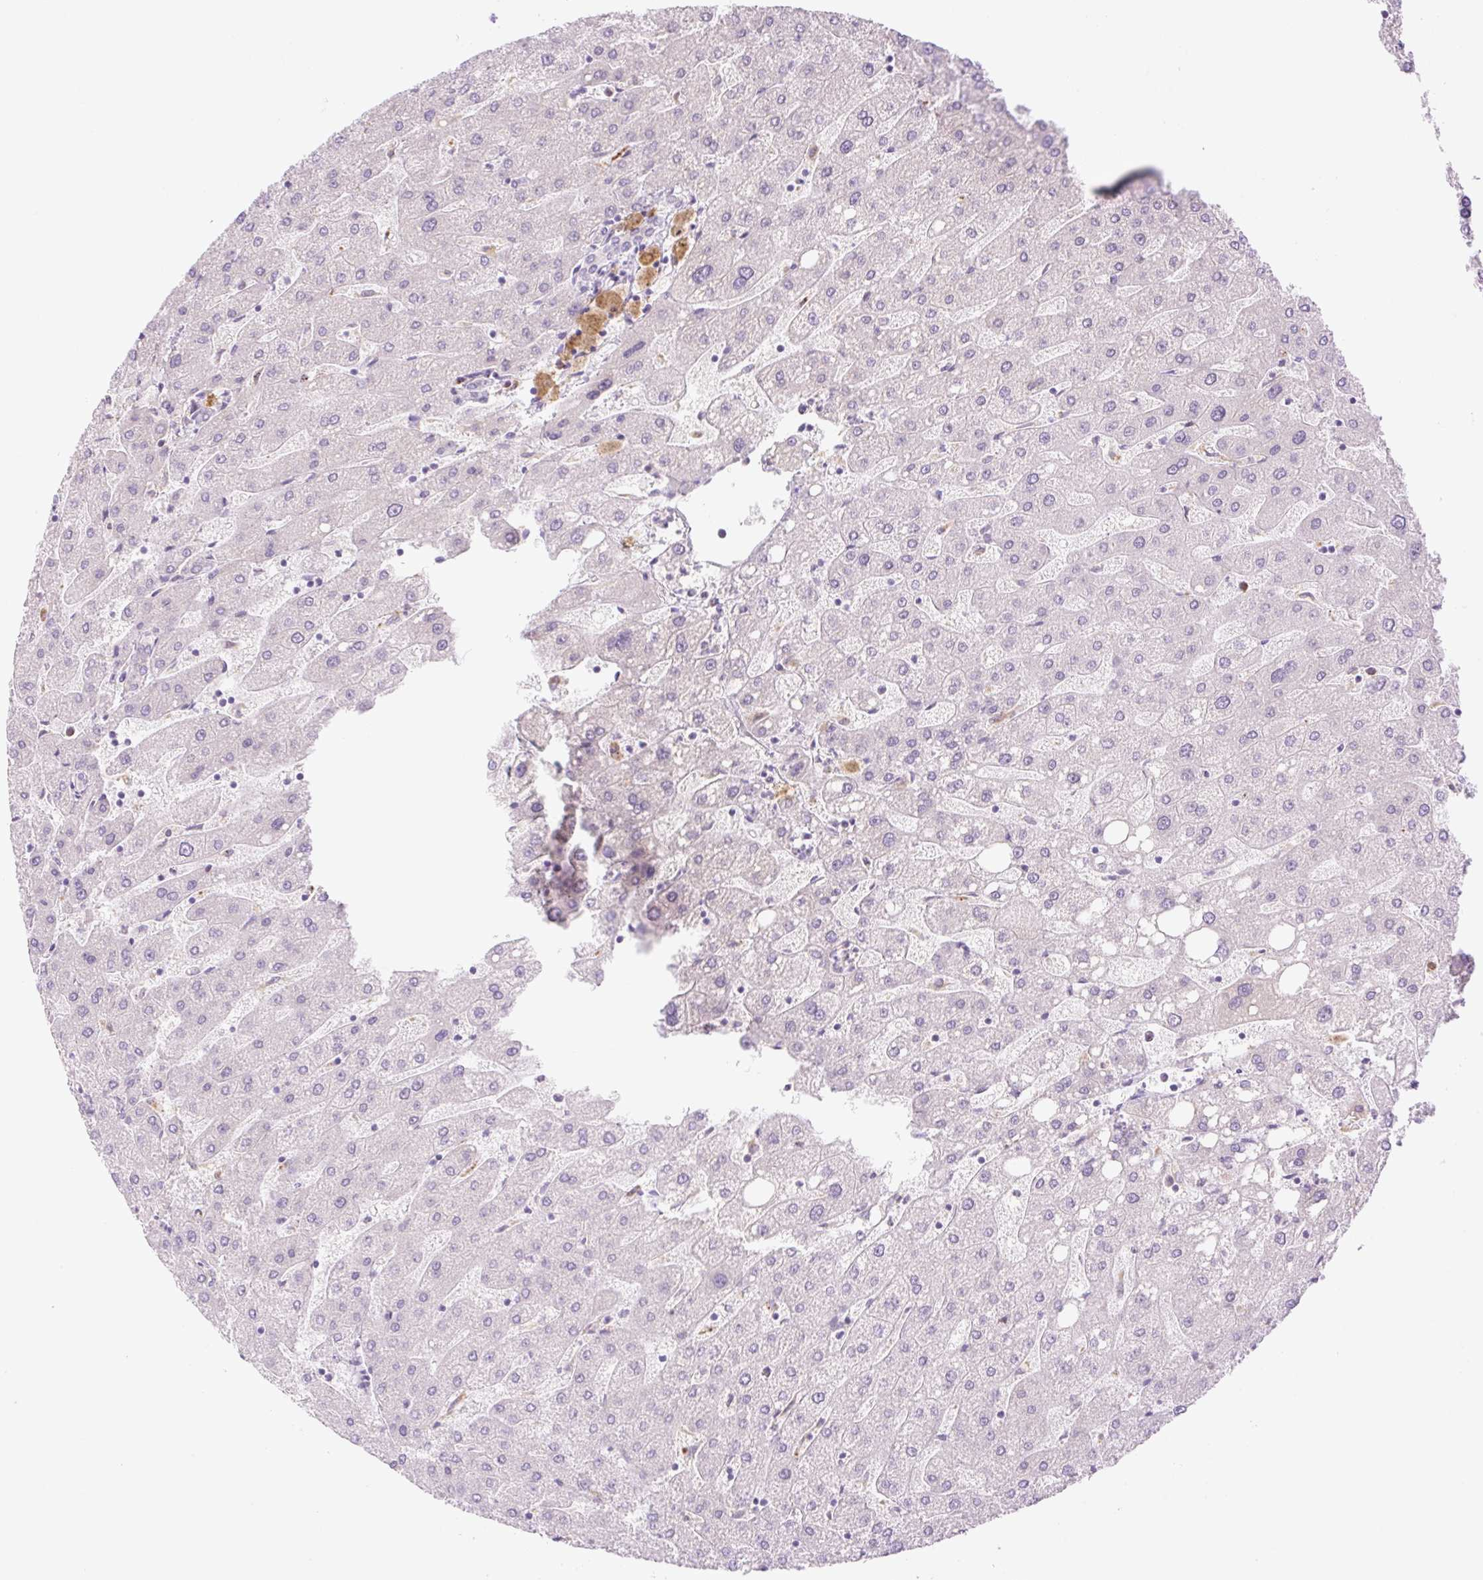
{"staining": {"intensity": "negative", "quantity": "none", "location": "none"}, "tissue": "liver", "cell_type": "Cholangiocytes", "image_type": "normal", "snomed": [{"axis": "morphology", "description": "Normal tissue, NOS"}, {"axis": "topography", "description": "Liver"}], "caption": "Histopathology image shows no protein expression in cholangiocytes of benign liver. Nuclei are stained in blue.", "gene": "SPRYD4", "patient": {"sex": "male", "age": 67}}